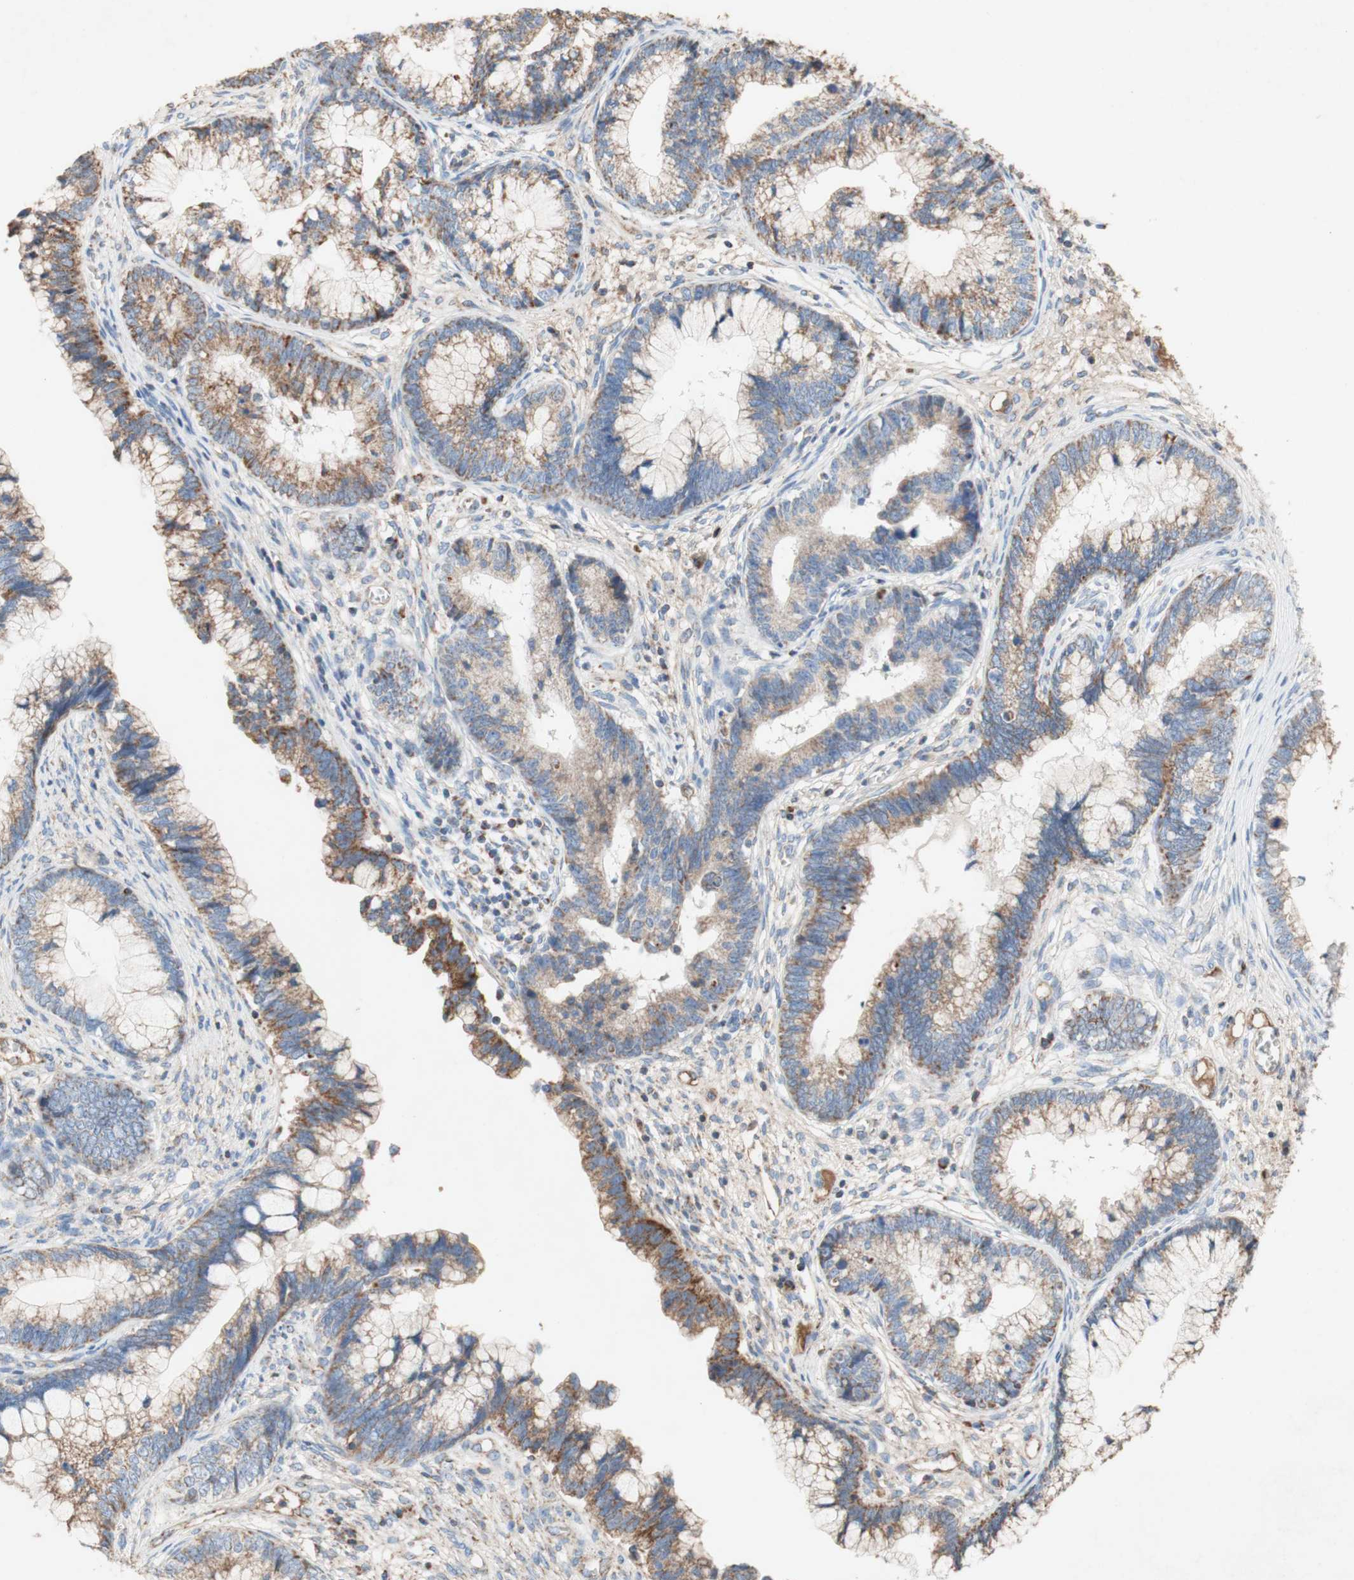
{"staining": {"intensity": "moderate", "quantity": ">75%", "location": "cytoplasmic/membranous"}, "tissue": "cervical cancer", "cell_type": "Tumor cells", "image_type": "cancer", "snomed": [{"axis": "morphology", "description": "Adenocarcinoma, NOS"}, {"axis": "topography", "description": "Cervix"}], "caption": "About >75% of tumor cells in cervical adenocarcinoma reveal moderate cytoplasmic/membranous protein expression as visualized by brown immunohistochemical staining.", "gene": "SDHB", "patient": {"sex": "female", "age": 44}}